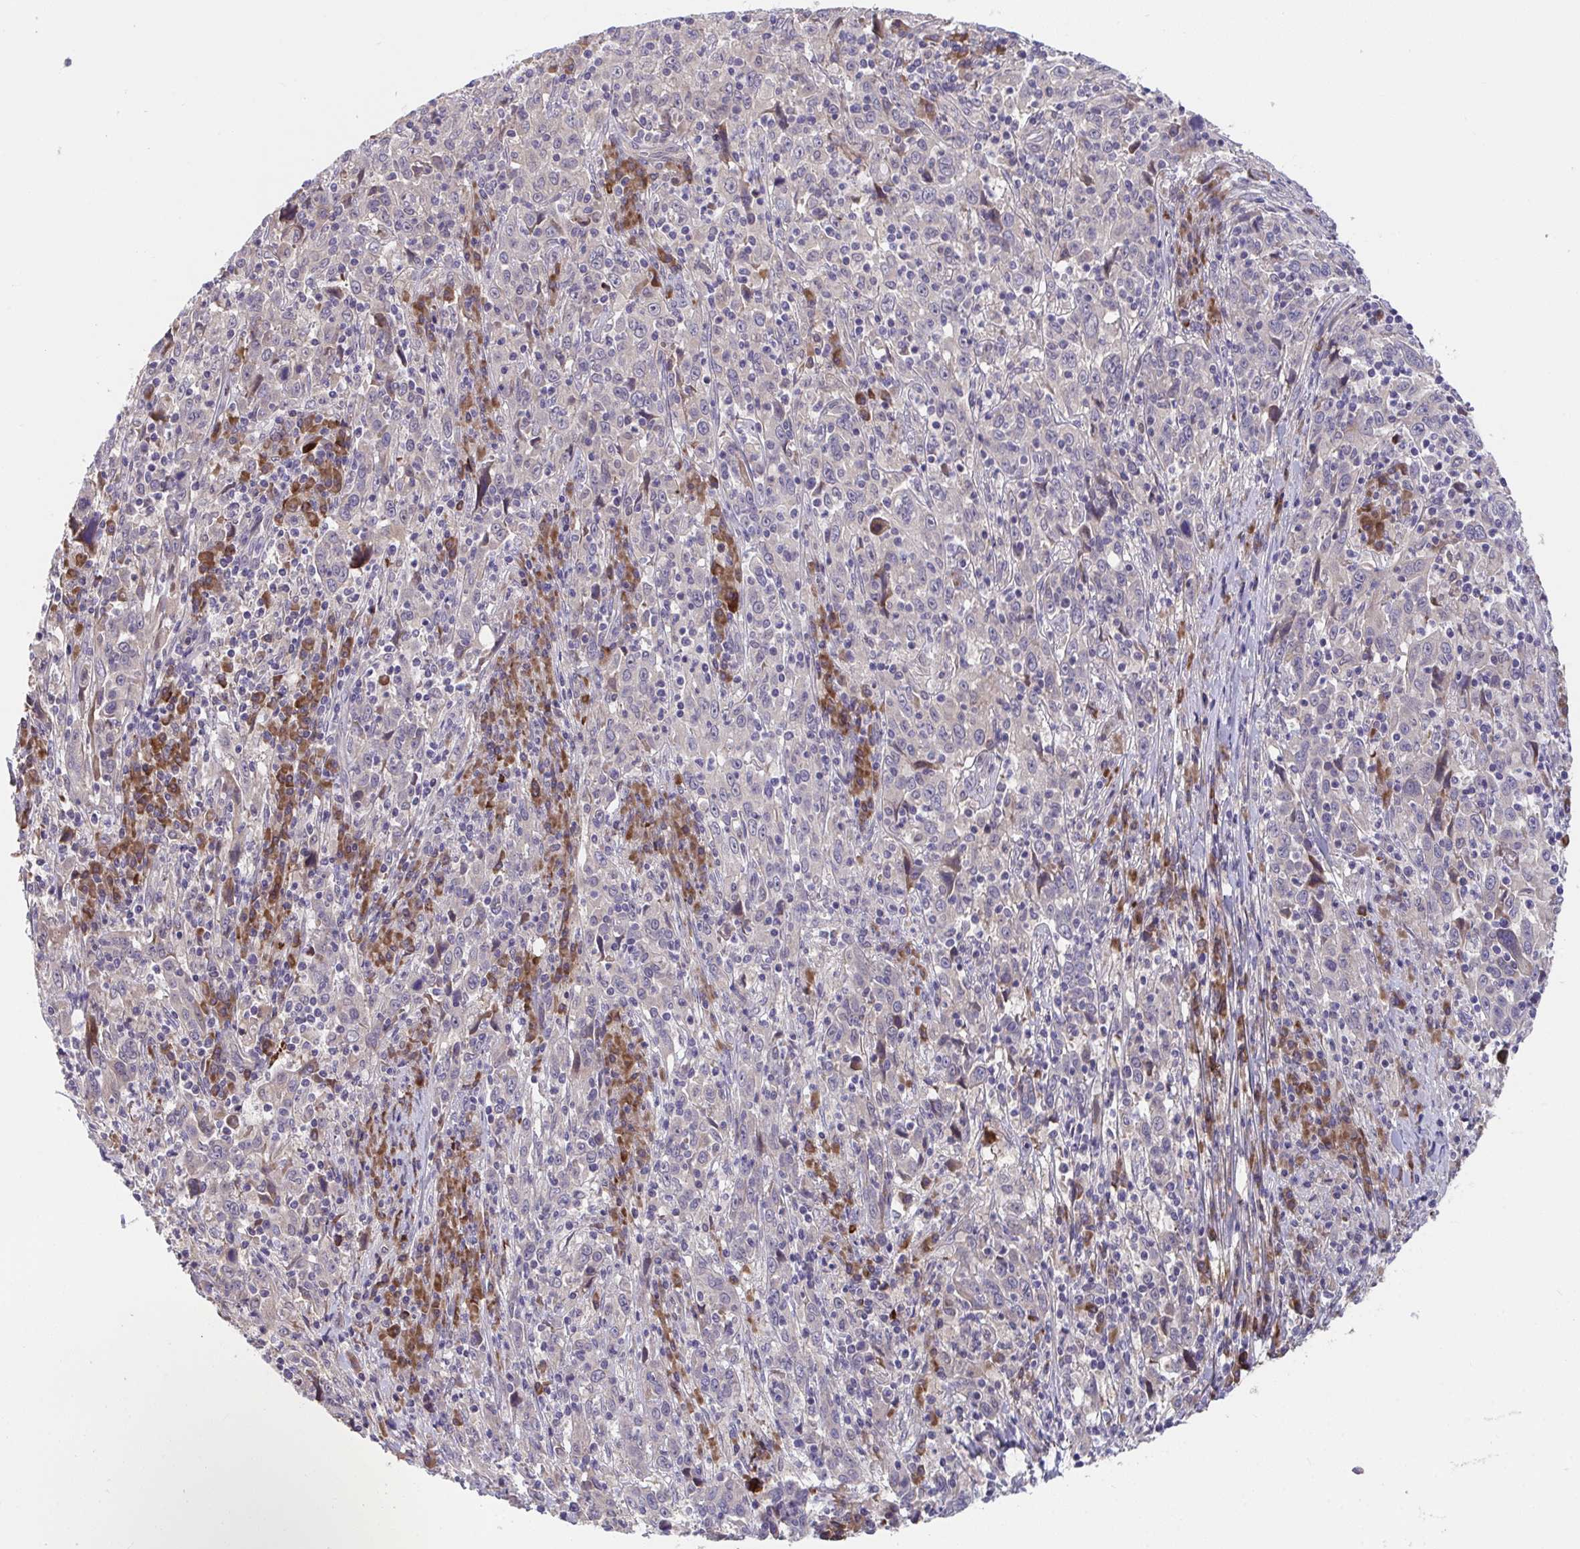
{"staining": {"intensity": "negative", "quantity": "none", "location": "none"}, "tissue": "cervical cancer", "cell_type": "Tumor cells", "image_type": "cancer", "snomed": [{"axis": "morphology", "description": "Squamous cell carcinoma, NOS"}, {"axis": "topography", "description": "Cervix"}], "caption": "The image exhibits no significant positivity in tumor cells of cervical cancer.", "gene": "SUSD4", "patient": {"sex": "female", "age": 46}}